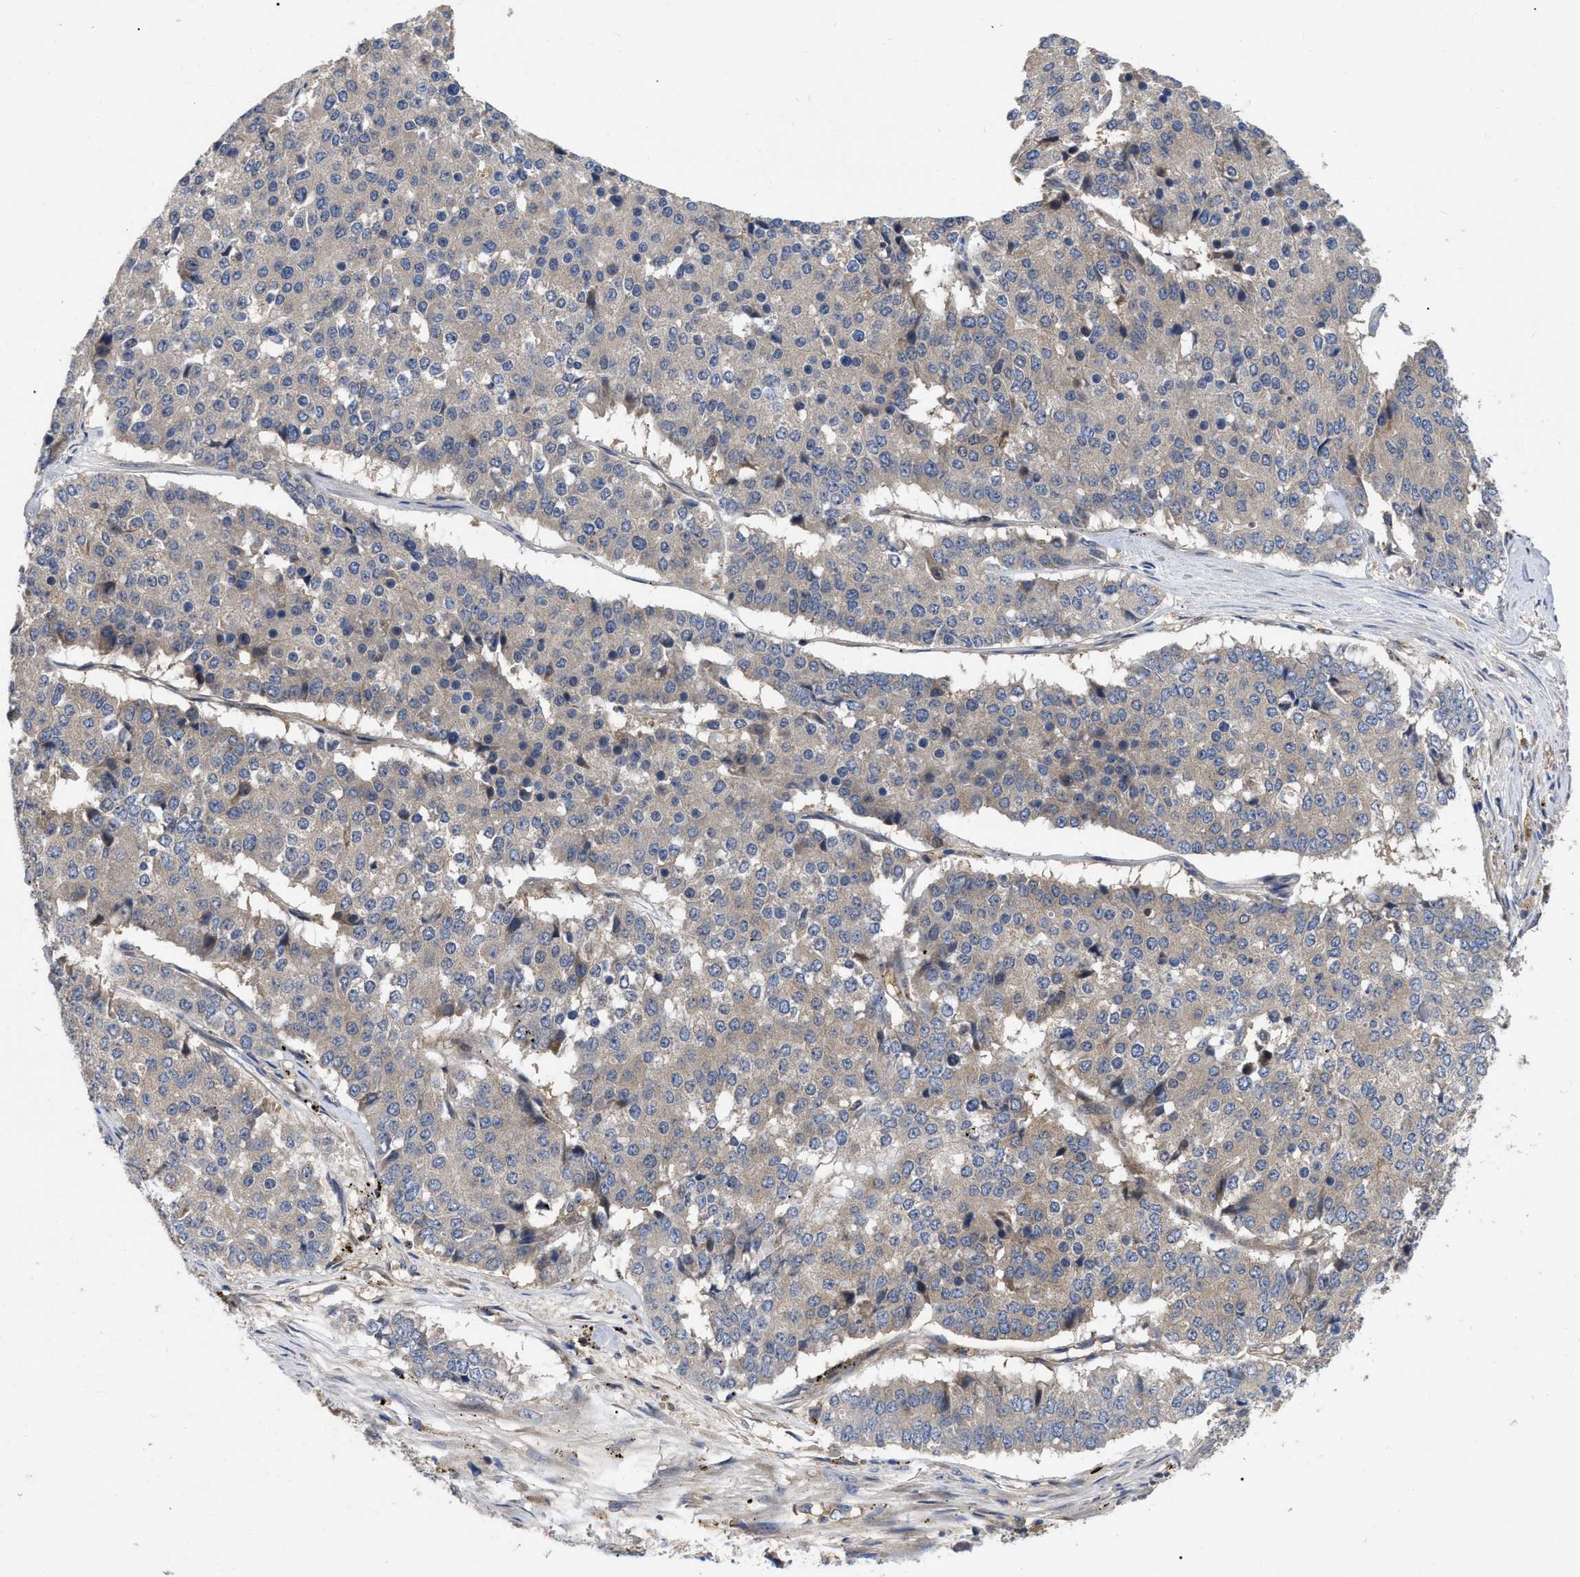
{"staining": {"intensity": "negative", "quantity": "none", "location": "none"}, "tissue": "pancreatic cancer", "cell_type": "Tumor cells", "image_type": "cancer", "snomed": [{"axis": "morphology", "description": "Adenocarcinoma, NOS"}, {"axis": "topography", "description": "Pancreas"}], "caption": "Immunohistochemical staining of pancreatic cancer (adenocarcinoma) exhibits no significant positivity in tumor cells.", "gene": "RAP1GDS1", "patient": {"sex": "male", "age": 50}}